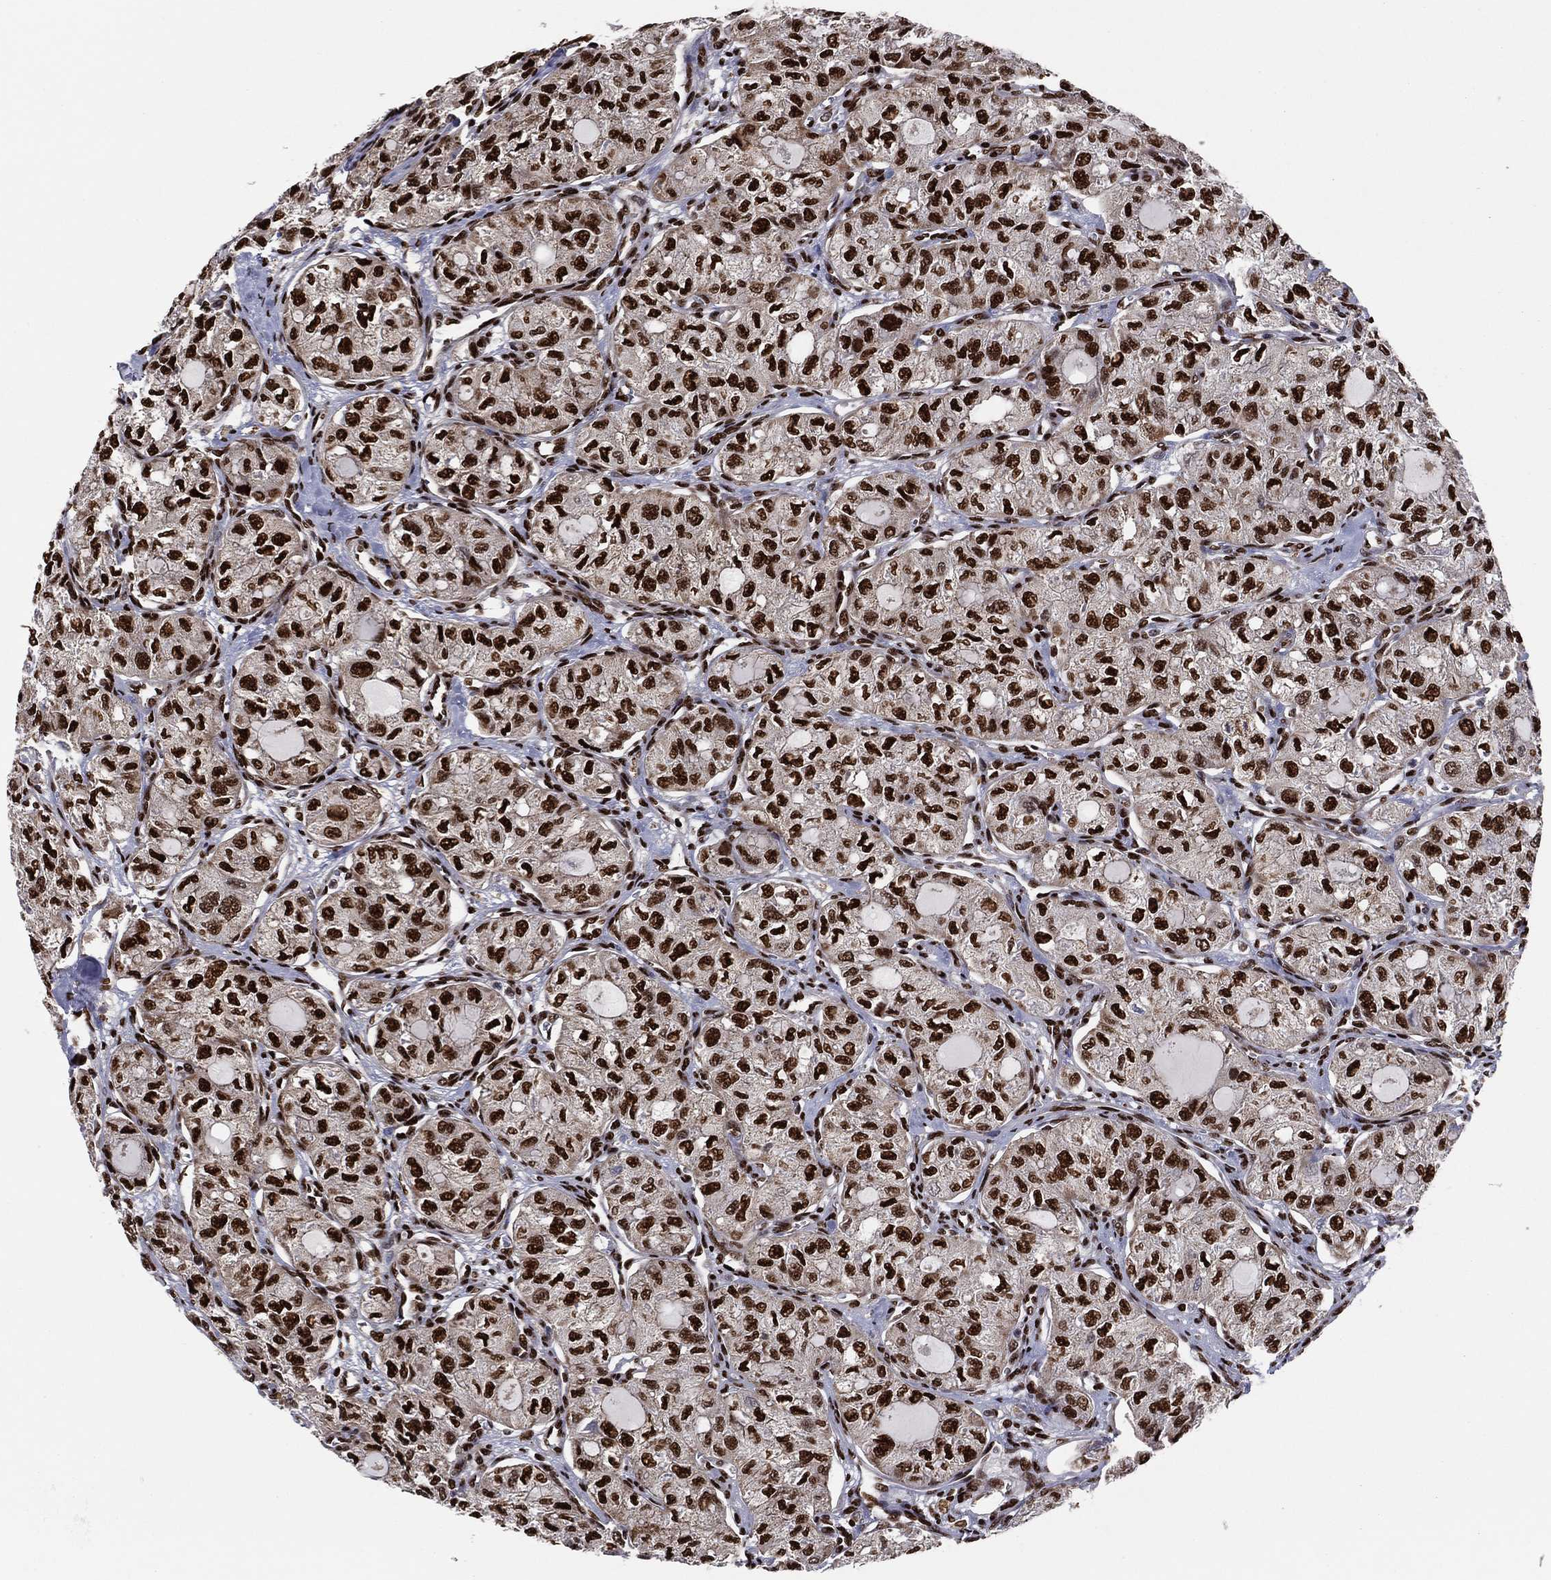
{"staining": {"intensity": "strong", "quantity": ">75%", "location": "nuclear"}, "tissue": "thyroid cancer", "cell_type": "Tumor cells", "image_type": "cancer", "snomed": [{"axis": "morphology", "description": "Follicular adenoma carcinoma, NOS"}, {"axis": "topography", "description": "Thyroid gland"}], "caption": "Immunohistochemistry (IHC) (DAB (3,3'-diaminobenzidine)) staining of human thyroid cancer exhibits strong nuclear protein staining in about >75% of tumor cells.", "gene": "TP53BP1", "patient": {"sex": "male", "age": 75}}